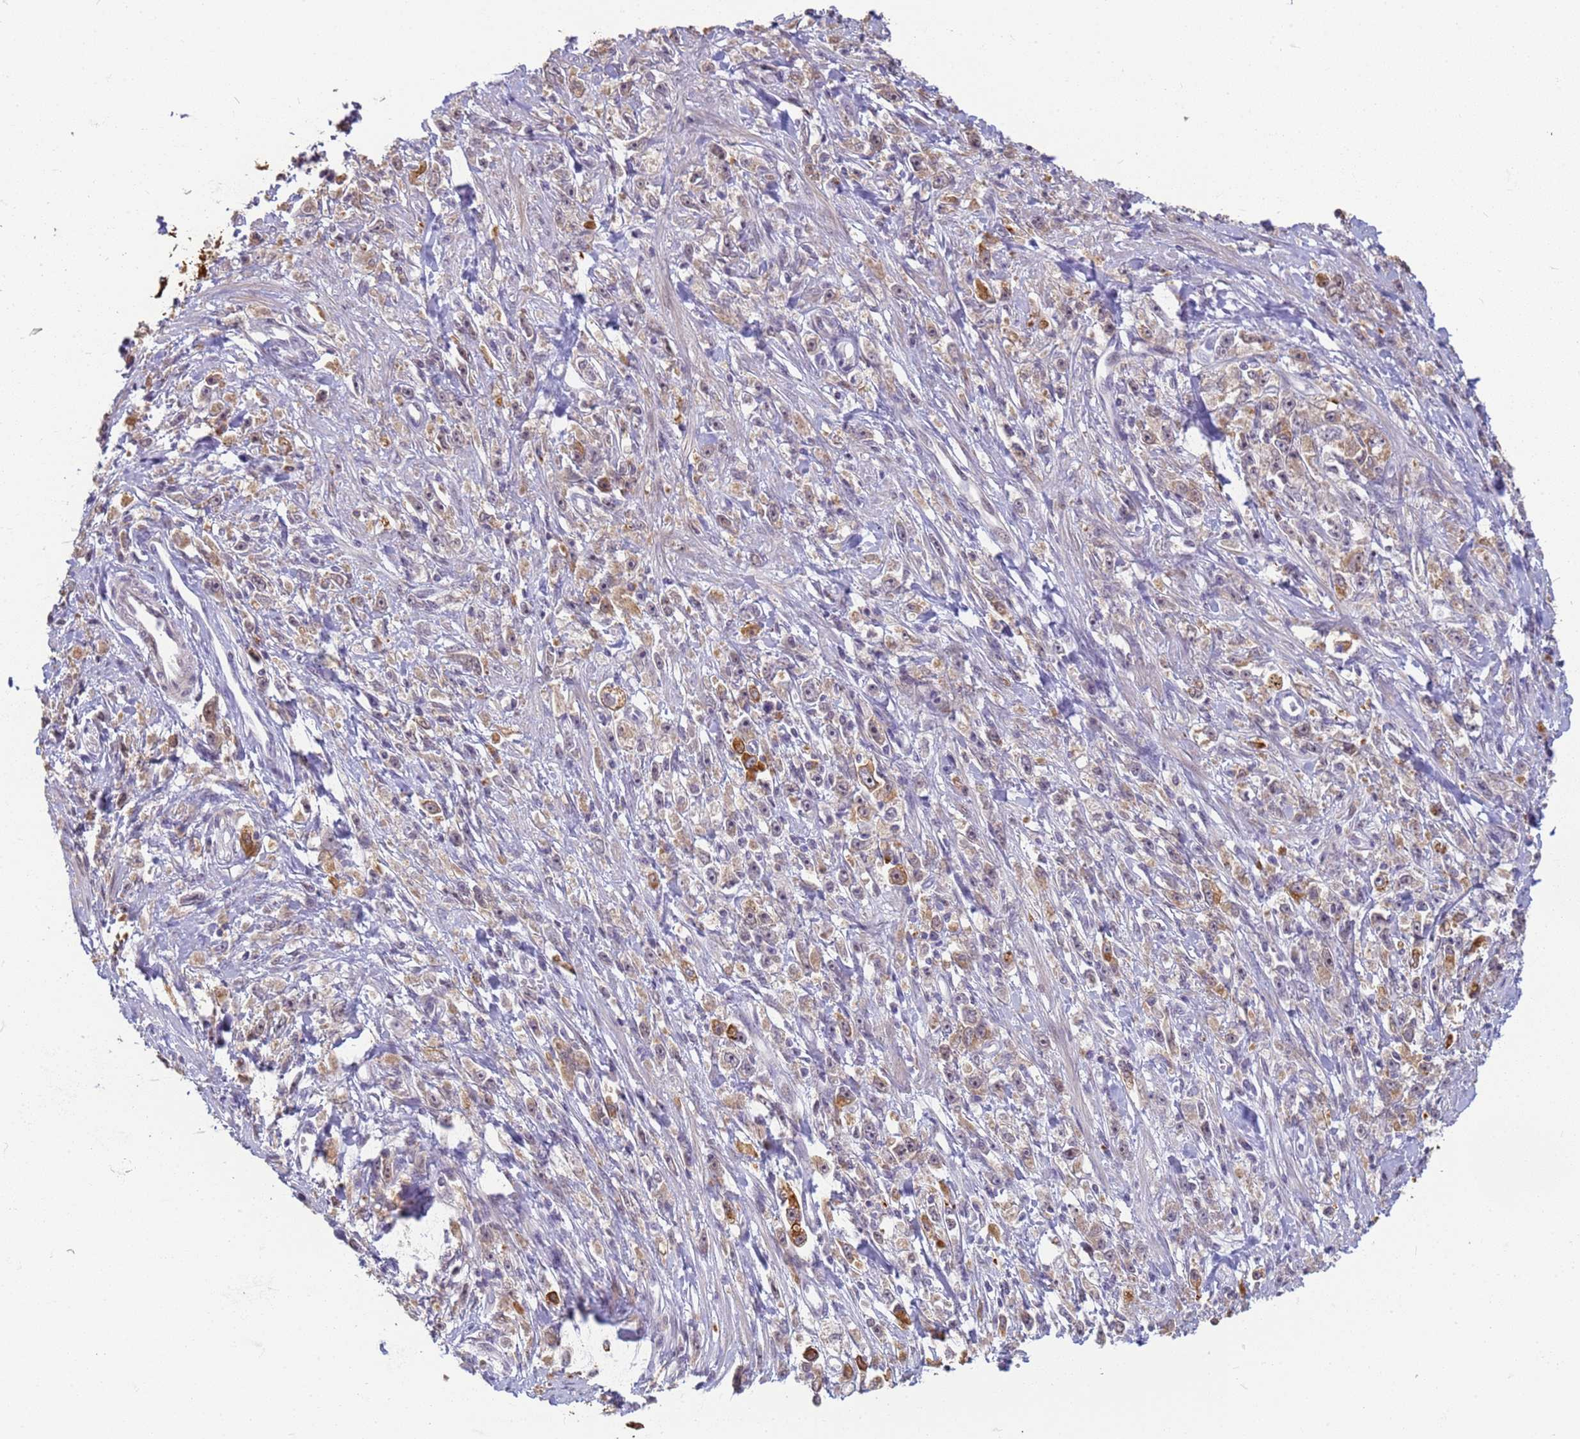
{"staining": {"intensity": "moderate", "quantity": "<25%", "location": "cytoplasmic/membranous"}, "tissue": "stomach cancer", "cell_type": "Tumor cells", "image_type": "cancer", "snomed": [{"axis": "morphology", "description": "Adenocarcinoma, NOS"}, {"axis": "topography", "description": "Stomach"}], "caption": "Human stomach adenocarcinoma stained for a protein (brown) demonstrates moderate cytoplasmic/membranous positive expression in about <25% of tumor cells.", "gene": "VWA3A", "patient": {"sex": "female", "age": 59}}